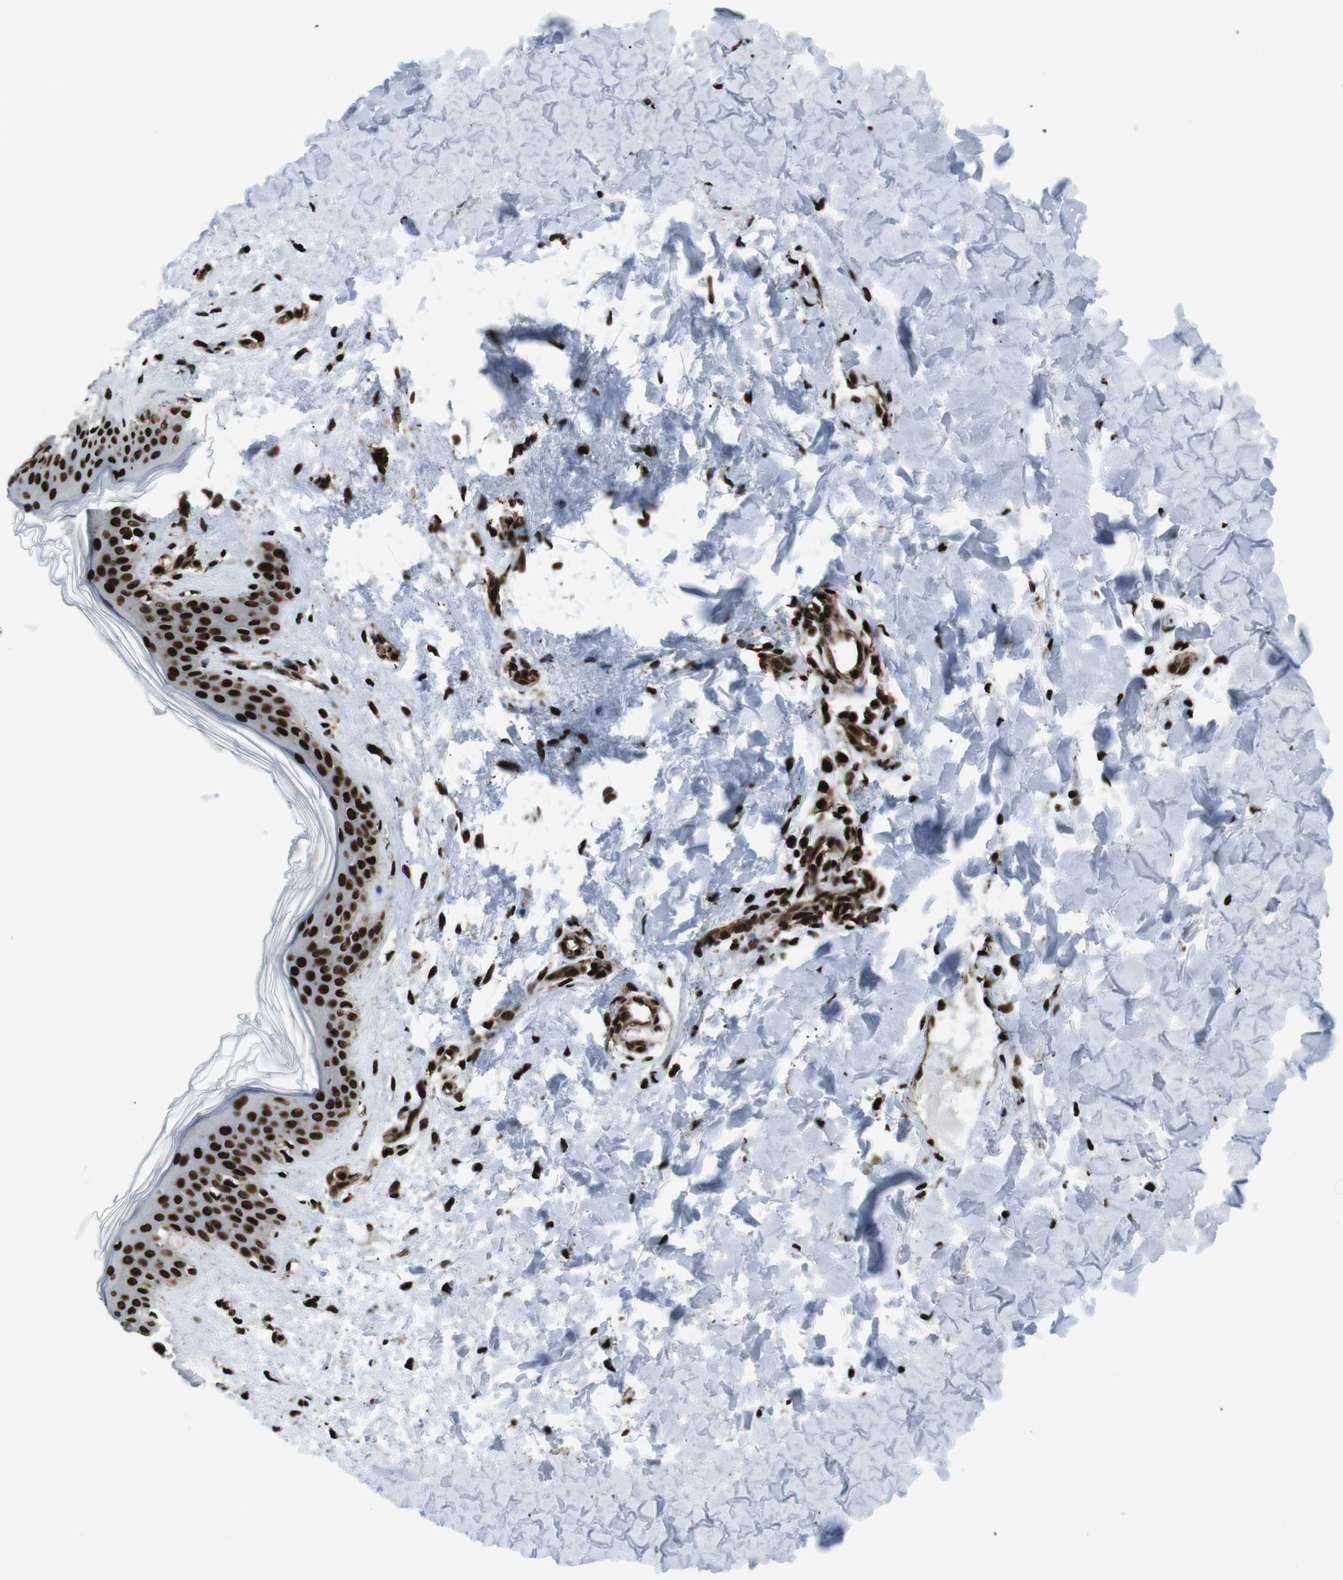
{"staining": {"intensity": "strong", "quantity": ">75%", "location": "nuclear"}, "tissue": "skin", "cell_type": "Fibroblasts", "image_type": "normal", "snomed": [{"axis": "morphology", "description": "Normal tissue, NOS"}, {"axis": "topography", "description": "Skin"}], "caption": "Immunohistochemistry photomicrograph of normal human skin stained for a protein (brown), which demonstrates high levels of strong nuclear expression in approximately >75% of fibroblasts.", "gene": "HNRNPU", "patient": {"sex": "female", "age": 41}}